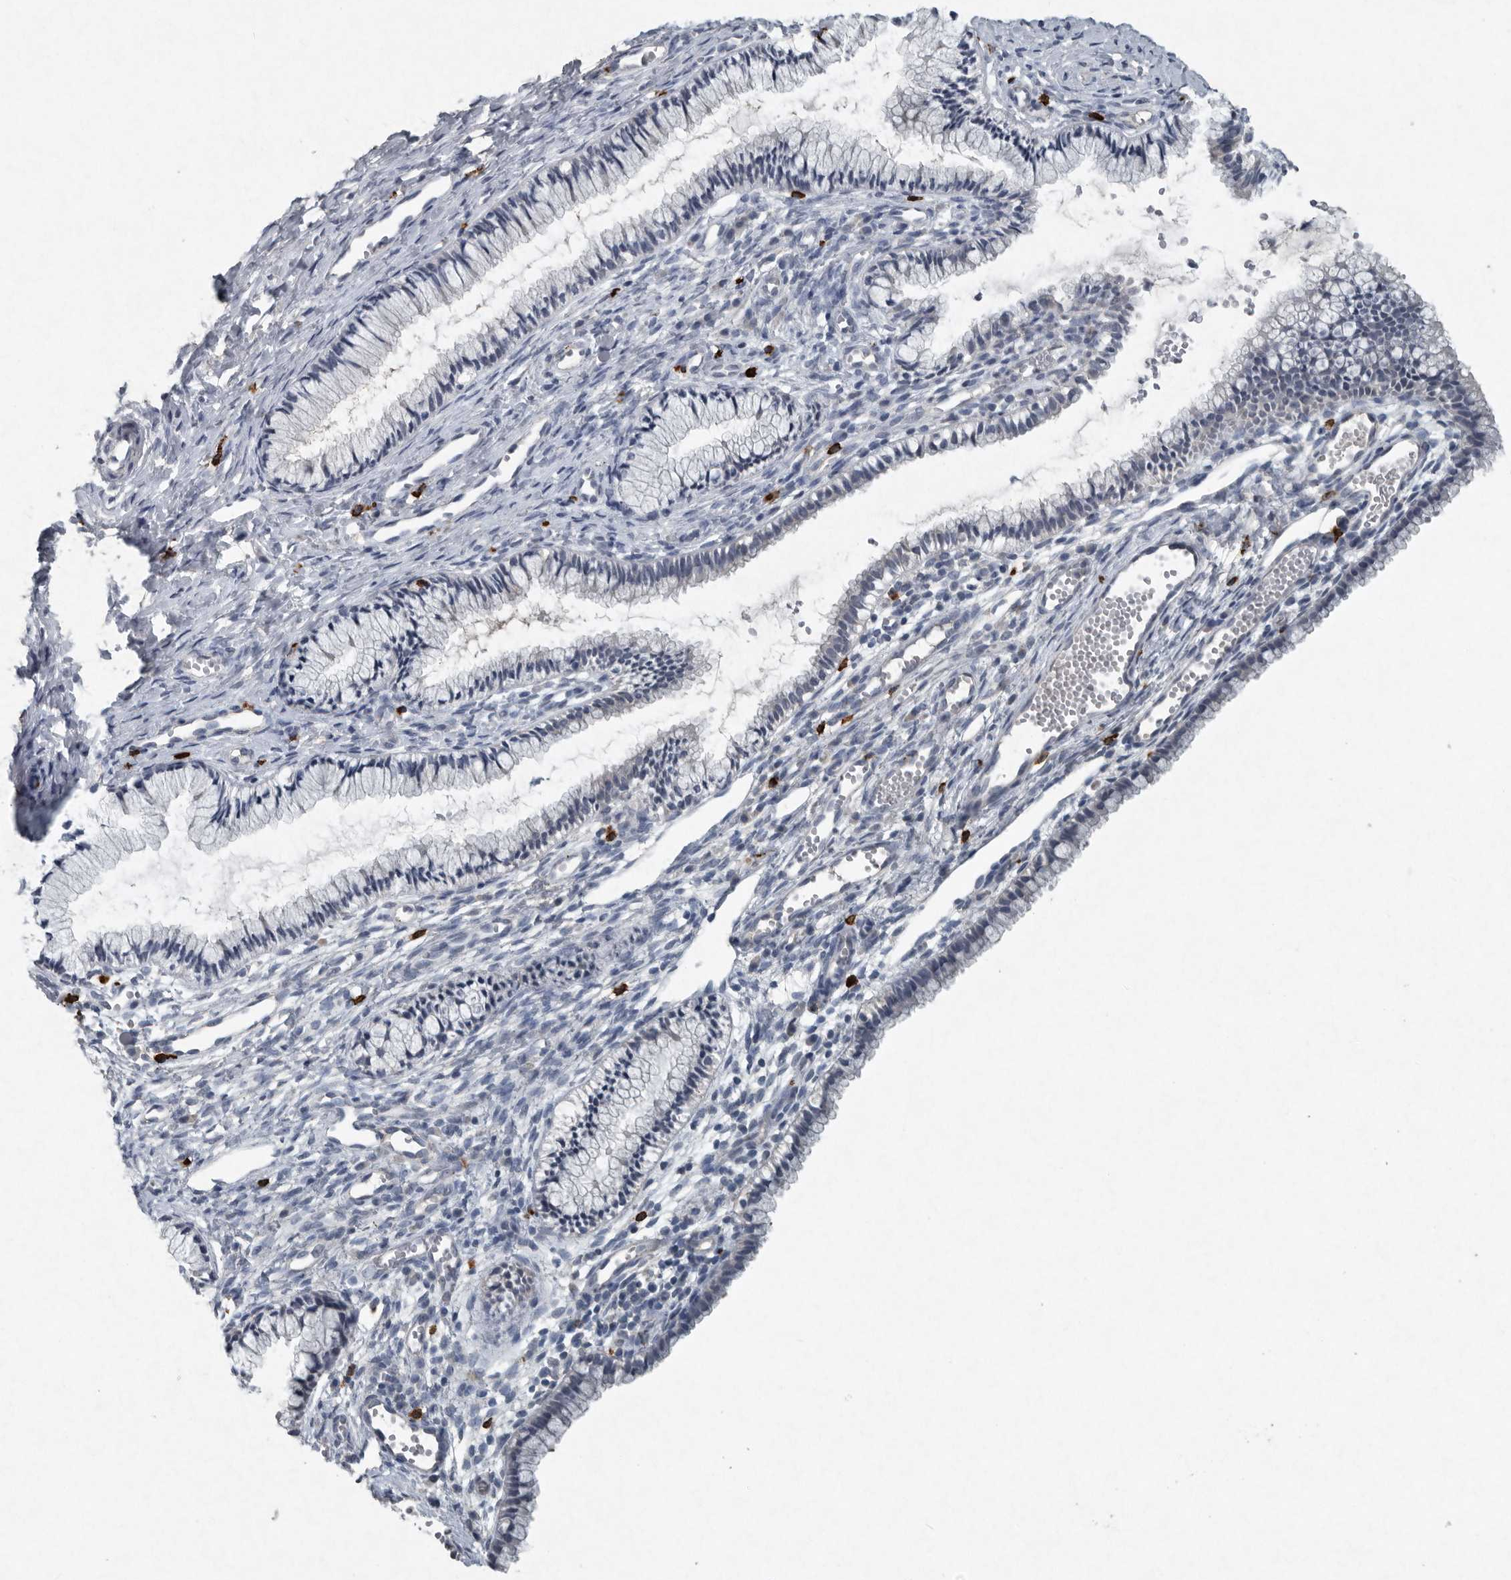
{"staining": {"intensity": "negative", "quantity": "none", "location": "none"}, "tissue": "cervix", "cell_type": "Glandular cells", "image_type": "normal", "snomed": [{"axis": "morphology", "description": "Normal tissue, NOS"}, {"axis": "topography", "description": "Cervix"}], "caption": "This is an immunohistochemistry (IHC) histopathology image of unremarkable human cervix. There is no staining in glandular cells.", "gene": "IL20", "patient": {"sex": "female", "age": 27}}